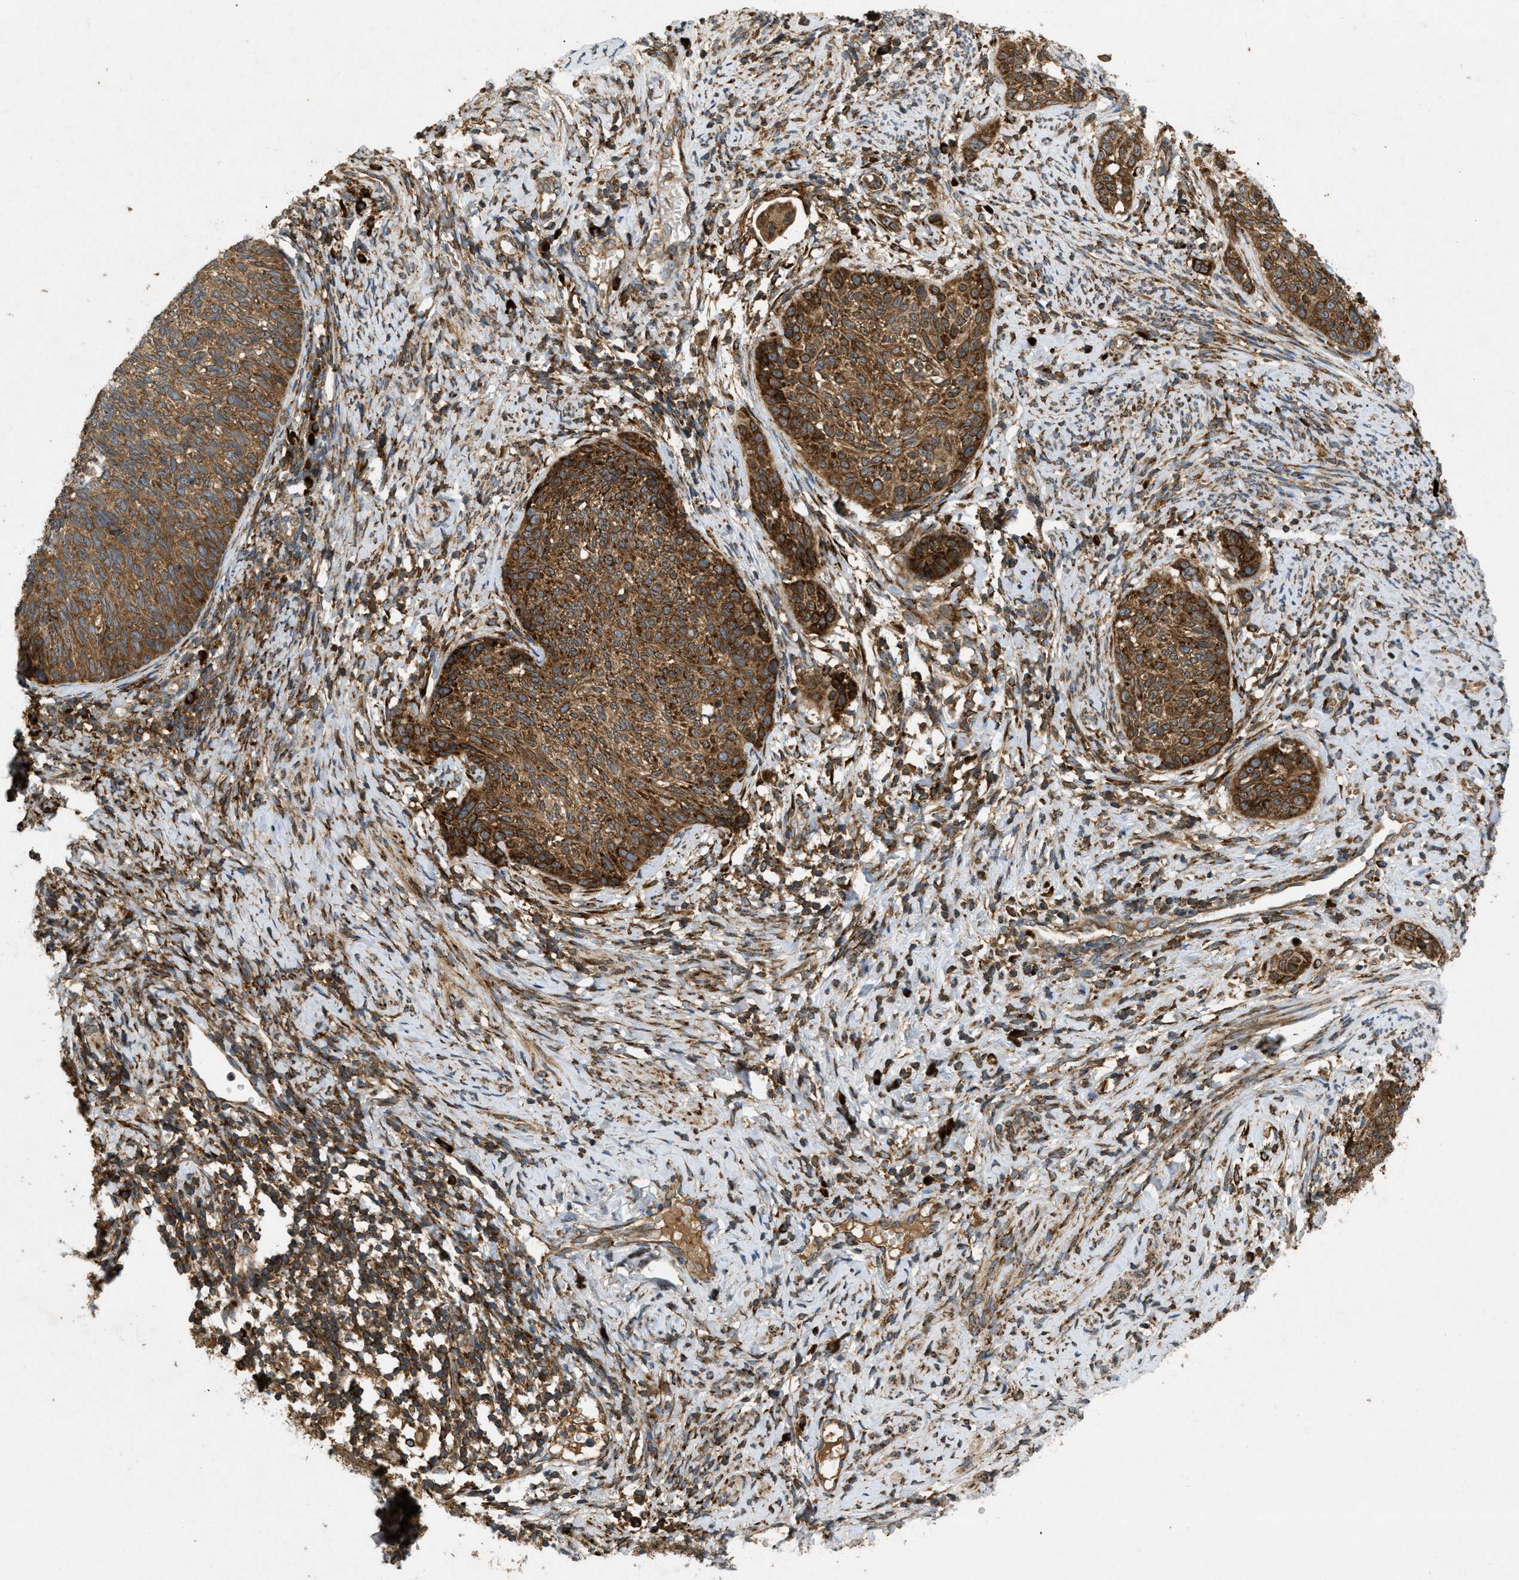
{"staining": {"intensity": "strong", "quantity": ">75%", "location": "cytoplasmic/membranous"}, "tissue": "cervical cancer", "cell_type": "Tumor cells", "image_type": "cancer", "snomed": [{"axis": "morphology", "description": "Squamous cell carcinoma, NOS"}, {"axis": "topography", "description": "Cervix"}], "caption": "Cervical squamous cell carcinoma tissue reveals strong cytoplasmic/membranous positivity in approximately >75% of tumor cells, visualized by immunohistochemistry.", "gene": "PCDH18", "patient": {"sex": "female", "age": 70}}